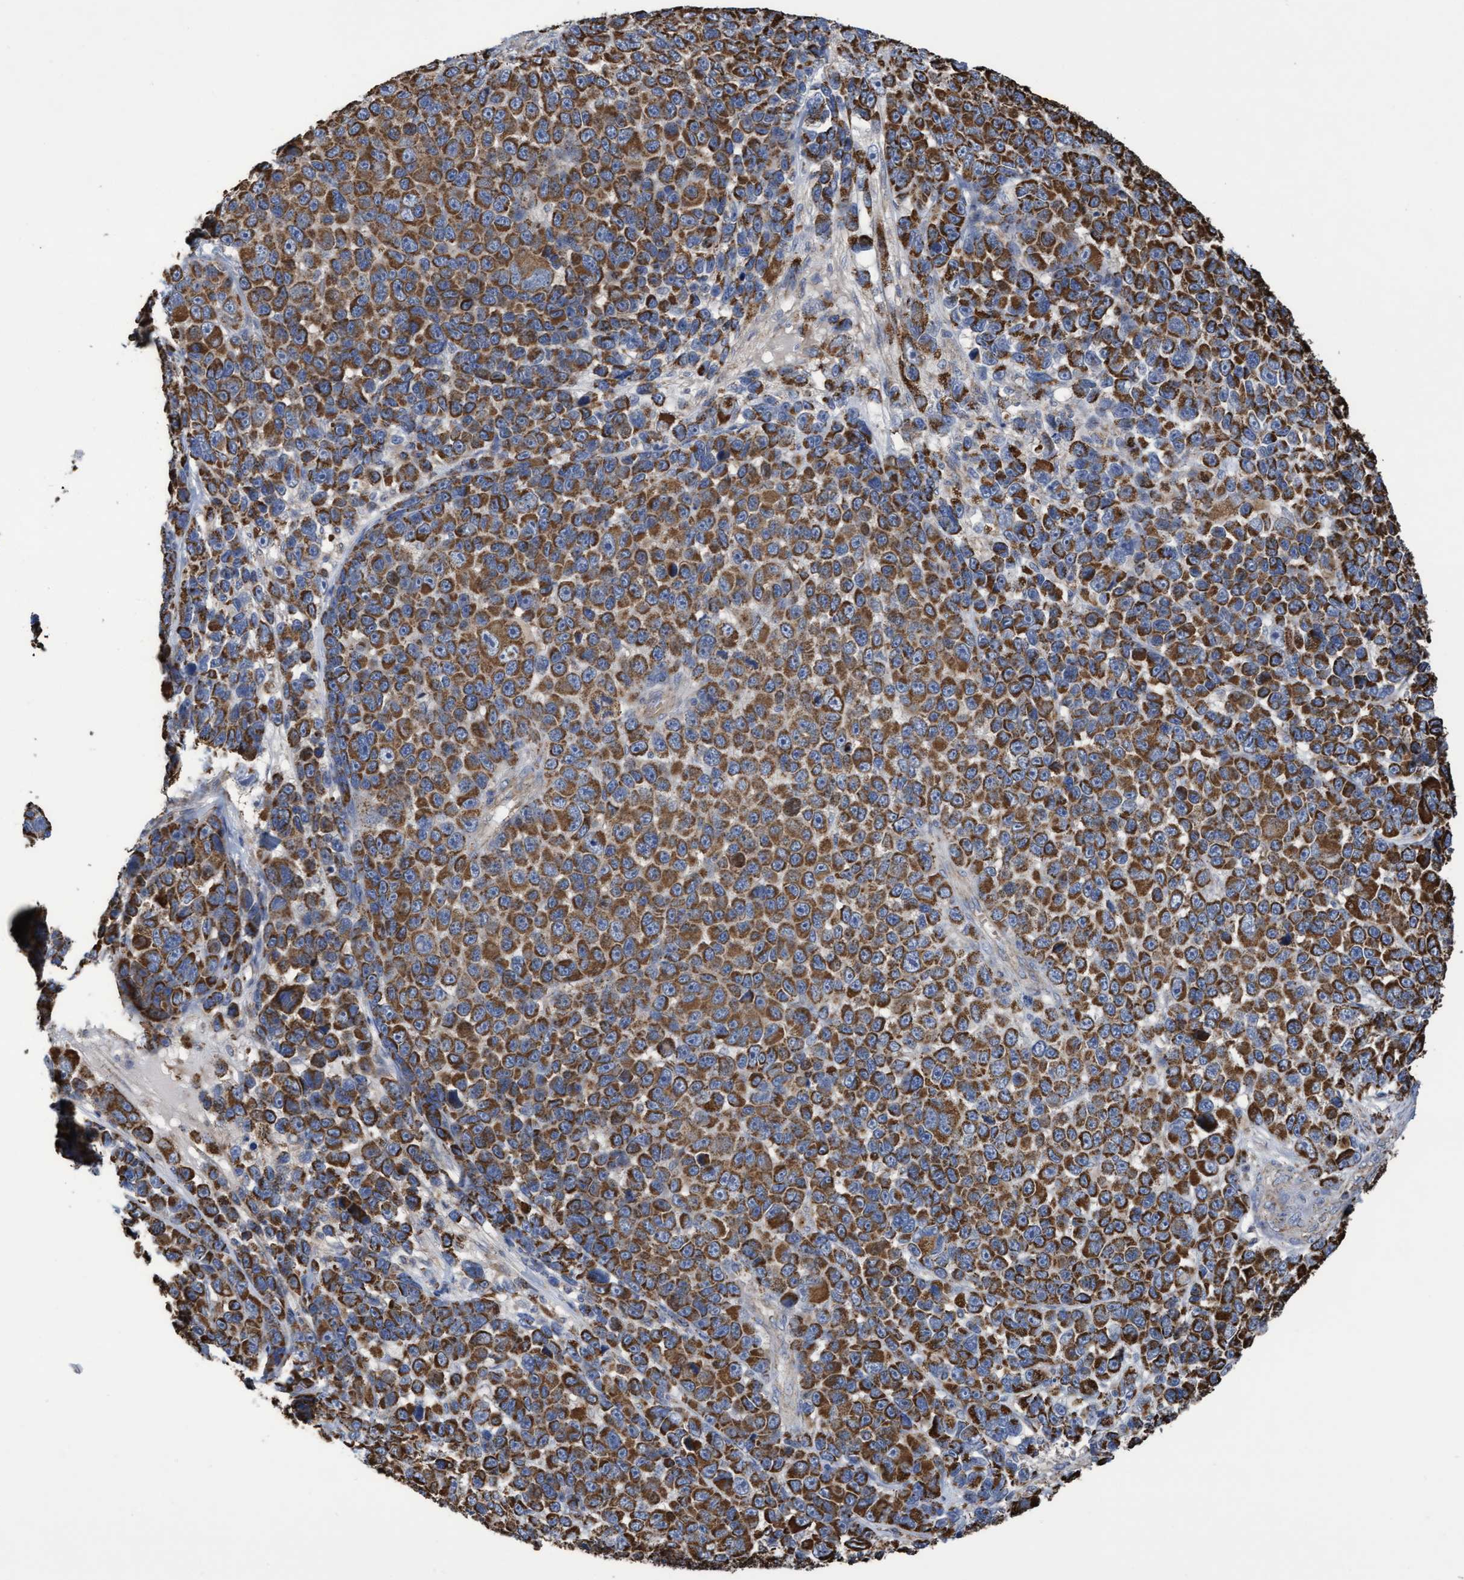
{"staining": {"intensity": "strong", "quantity": ">75%", "location": "cytoplasmic/membranous"}, "tissue": "melanoma", "cell_type": "Tumor cells", "image_type": "cancer", "snomed": [{"axis": "morphology", "description": "Malignant melanoma, NOS"}, {"axis": "topography", "description": "Skin"}], "caption": "Strong cytoplasmic/membranous protein expression is present in approximately >75% of tumor cells in melanoma. (DAB (3,3'-diaminobenzidine) IHC with brightfield microscopy, high magnification).", "gene": "COBL", "patient": {"sex": "male", "age": 53}}